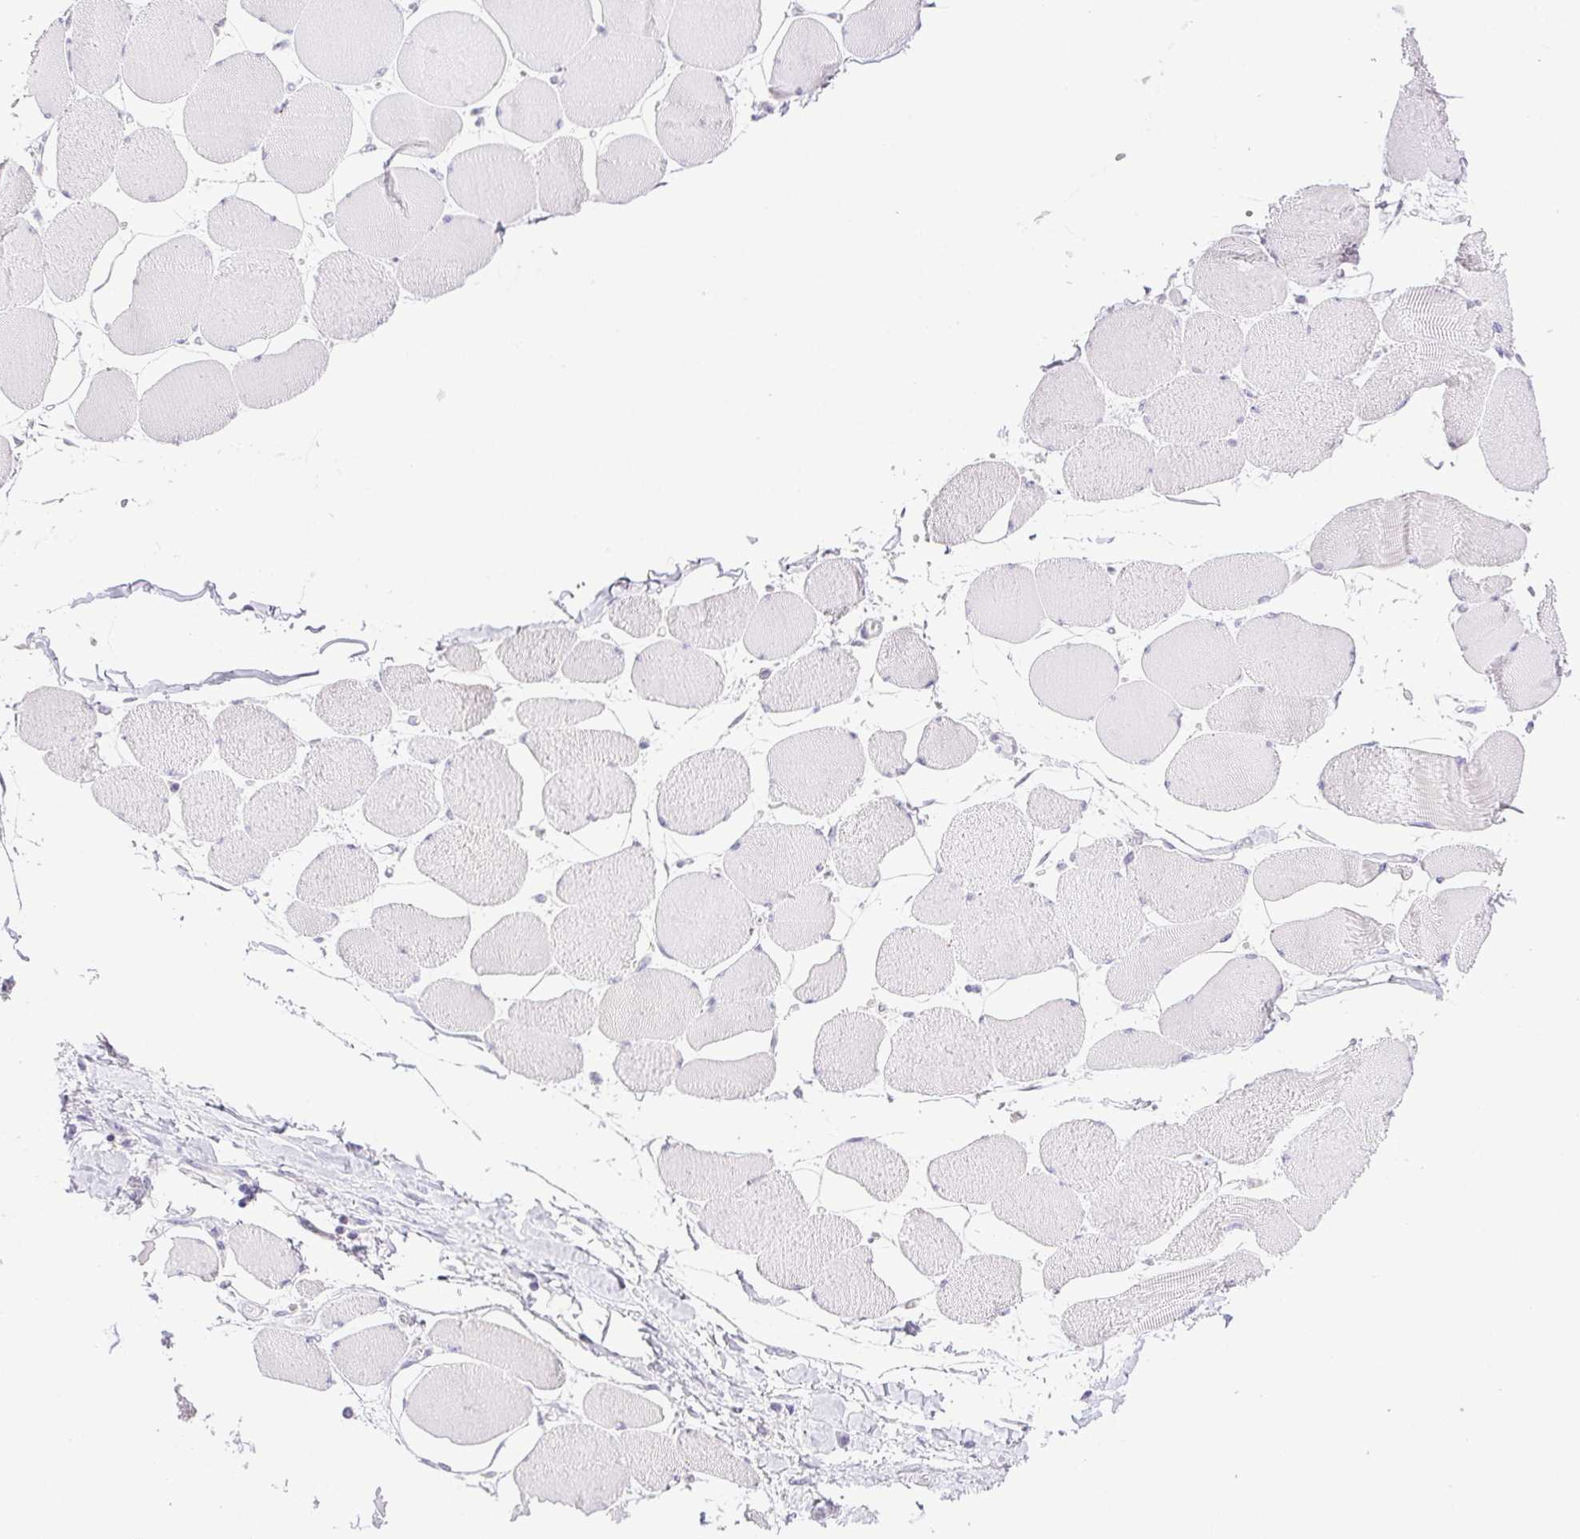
{"staining": {"intensity": "negative", "quantity": "none", "location": "none"}, "tissue": "skeletal muscle", "cell_type": "Myocytes", "image_type": "normal", "snomed": [{"axis": "morphology", "description": "Normal tissue, NOS"}, {"axis": "topography", "description": "Skeletal muscle"}], "caption": "Immunohistochemistry (IHC) image of unremarkable human skeletal muscle stained for a protein (brown), which displays no positivity in myocytes. (Brightfield microscopy of DAB IHC at high magnification).", "gene": "PAPPA2", "patient": {"sex": "female", "age": 75}}